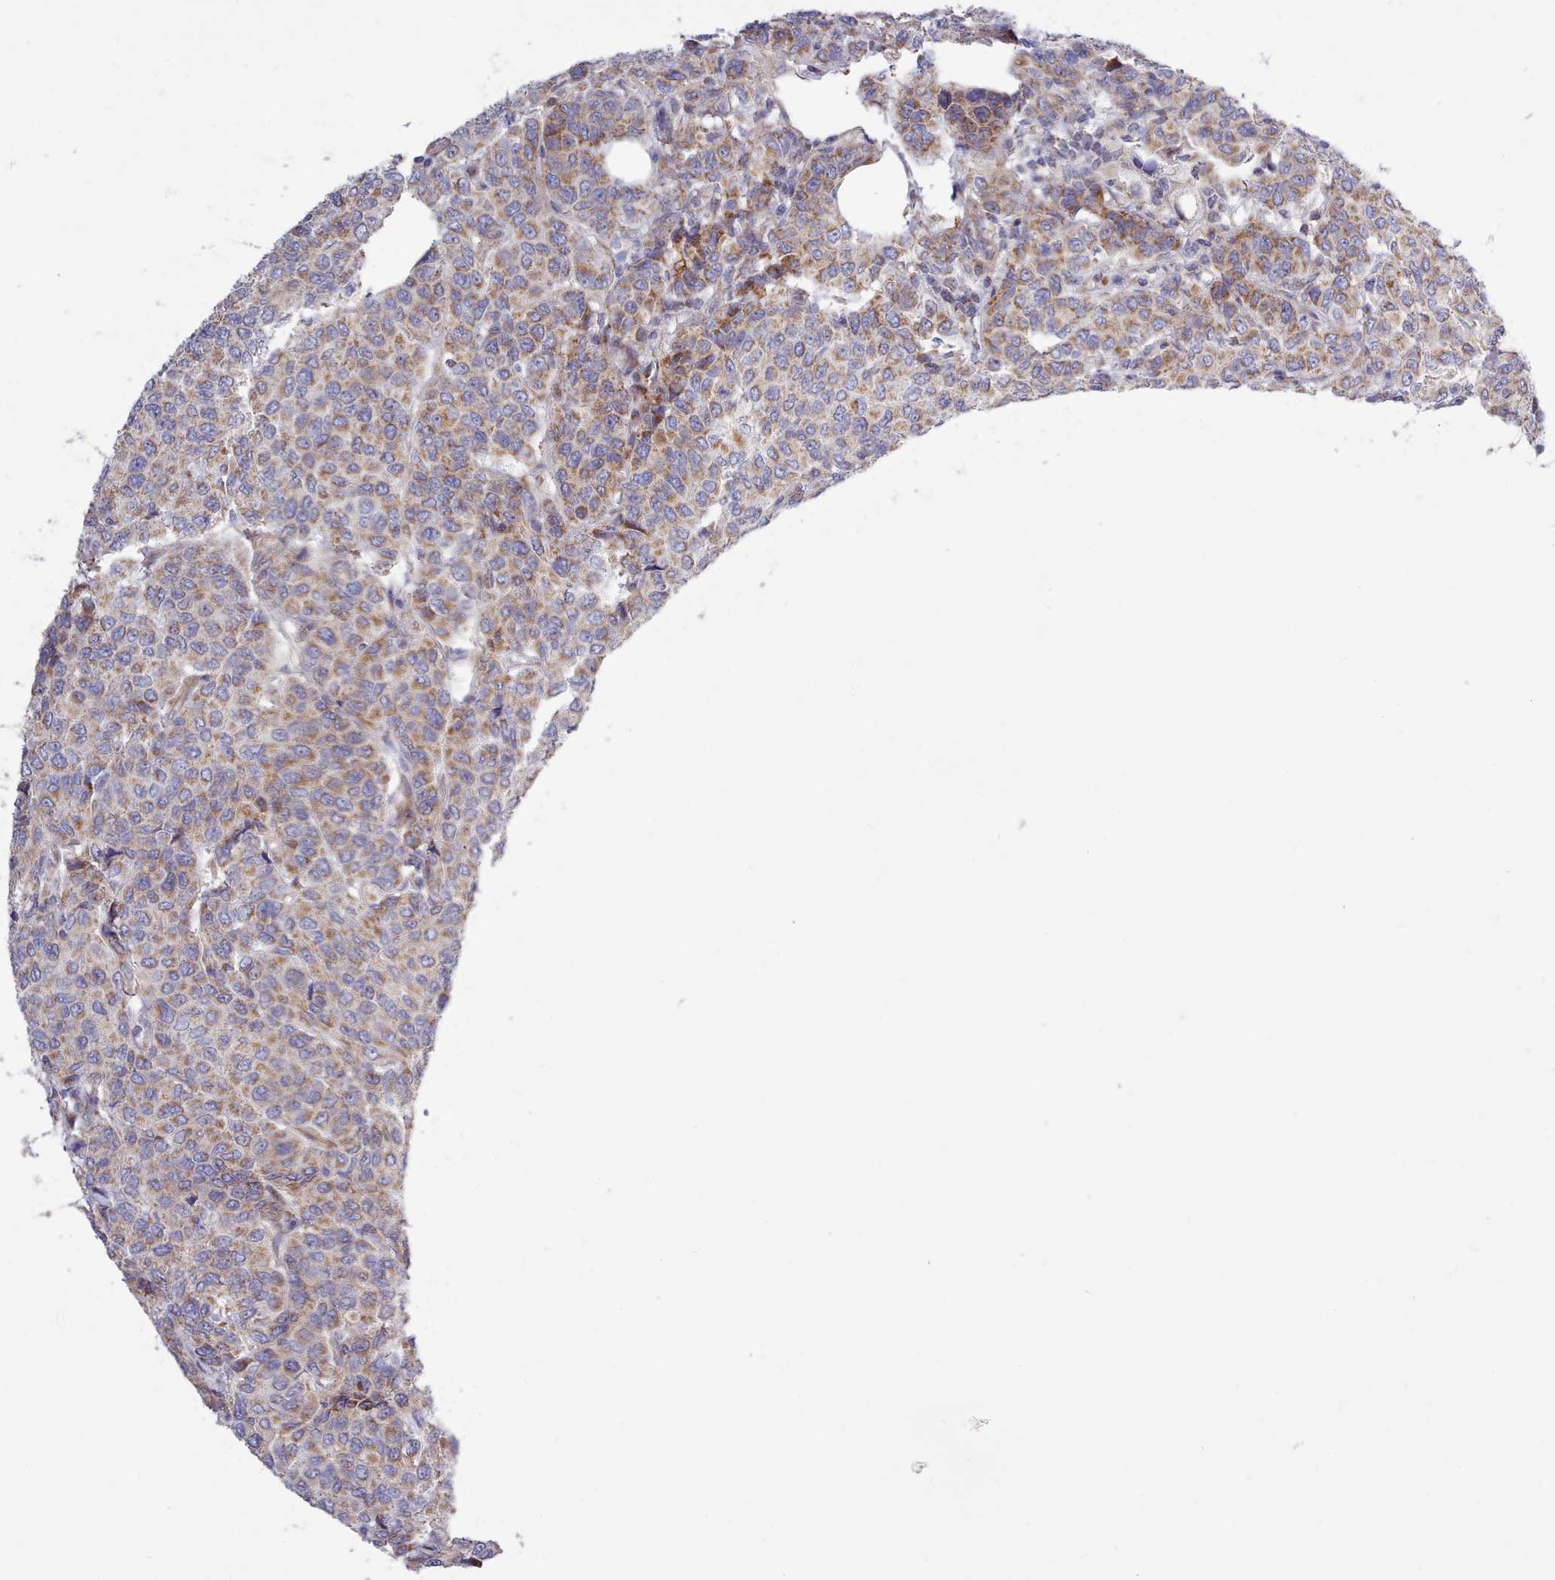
{"staining": {"intensity": "moderate", "quantity": ">75%", "location": "cytoplasmic/membranous"}, "tissue": "breast cancer", "cell_type": "Tumor cells", "image_type": "cancer", "snomed": [{"axis": "morphology", "description": "Duct carcinoma"}, {"axis": "topography", "description": "Breast"}], "caption": "Breast cancer (intraductal carcinoma) stained with a brown dye displays moderate cytoplasmic/membranous positive staining in approximately >75% of tumor cells.", "gene": "MRPL21", "patient": {"sex": "female", "age": 55}}